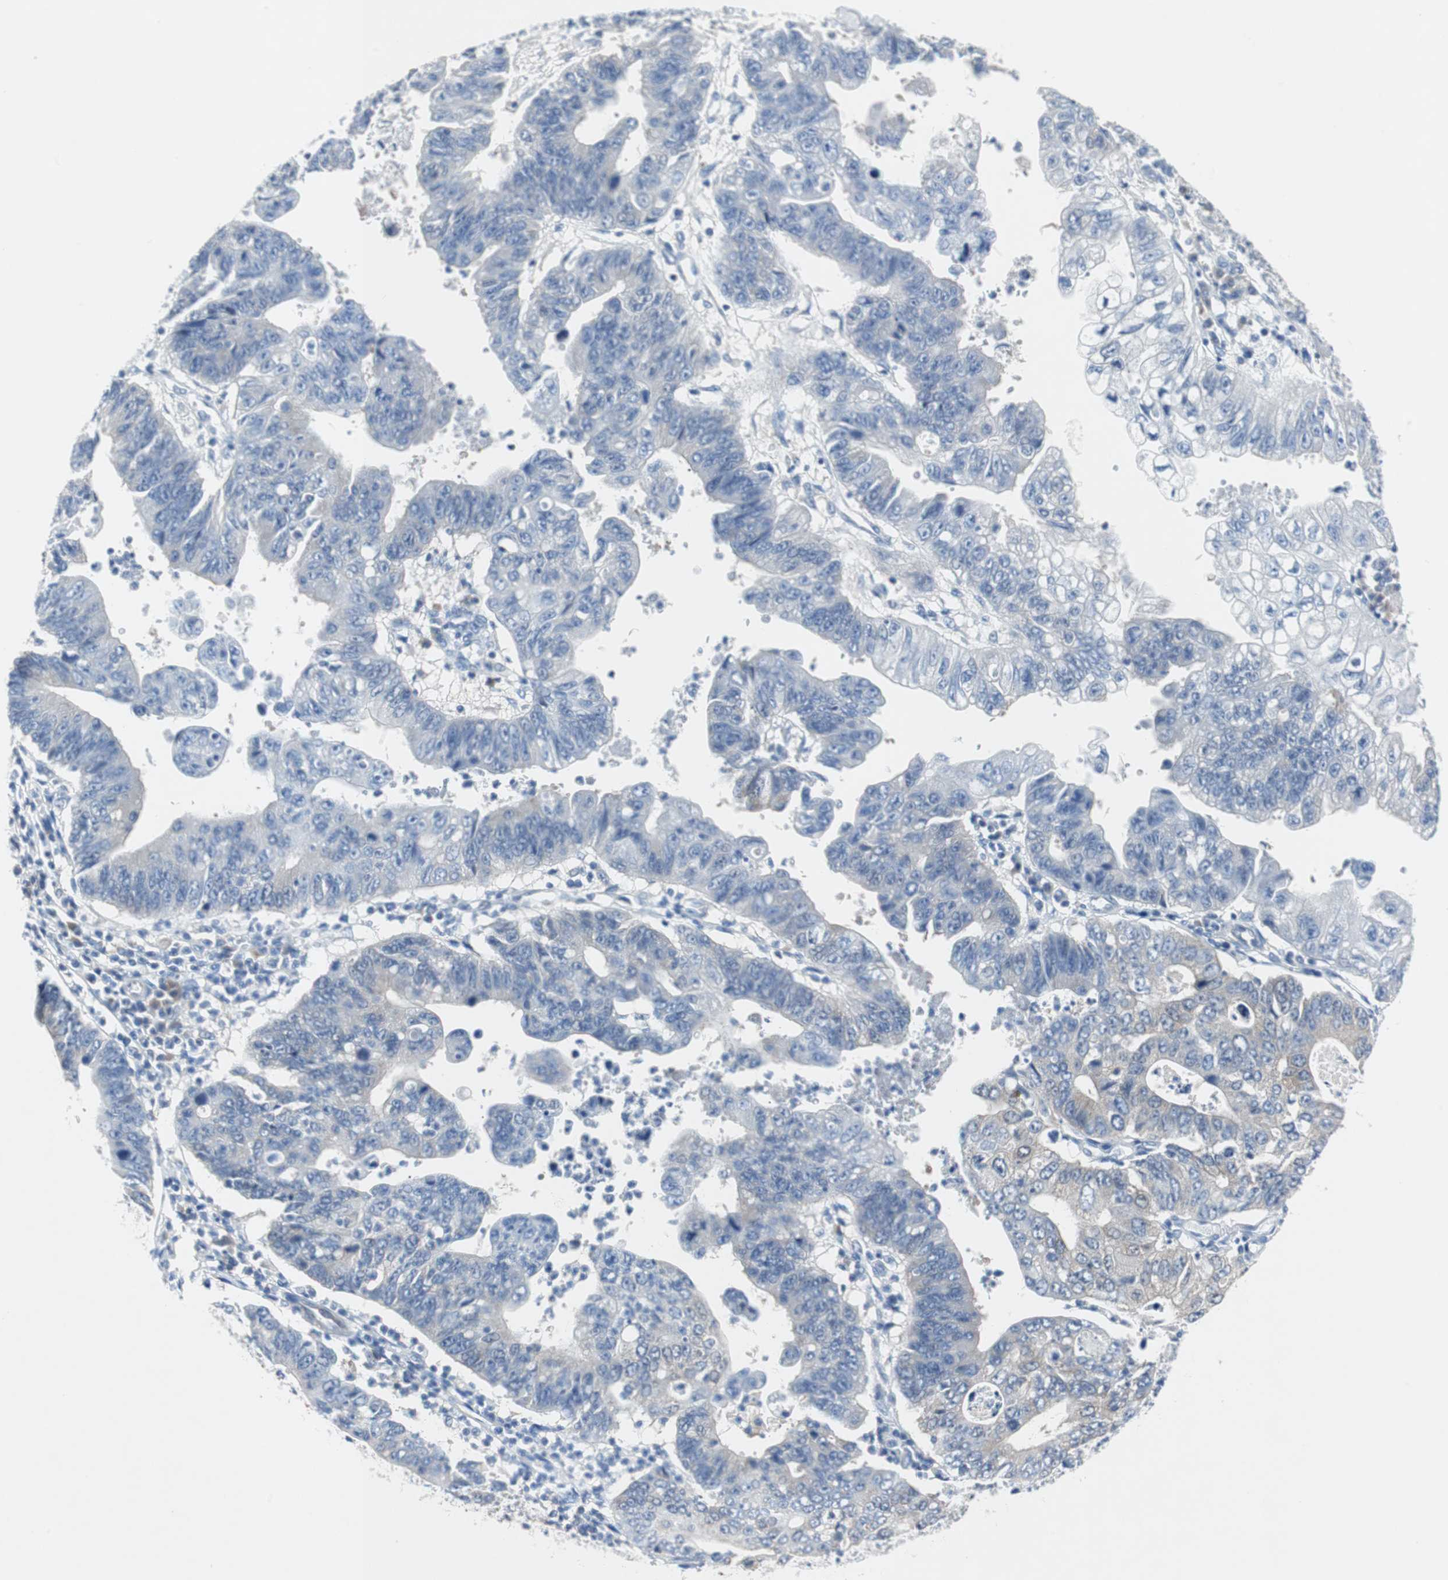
{"staining": {"intensity": "weak", "quantity": "<25%", "location": "cytoplasmic/membranous"}, "tissue": "stomach cancer", "cell_type": "Tumor cells", "image_type": "cancer", "snomed": [{"axis": "morphology", "description": "Adenocarcinoma, NOS"}, {"axis": "topography", "description": "Stomach"}], "caption": "Immunohistochemical staining of human stomach cancer (adenocarcinoma) exhibits no significant staining in tumor cells.", "gene": "EEF2K", "patient": {"sex": "male", "age": 59}}